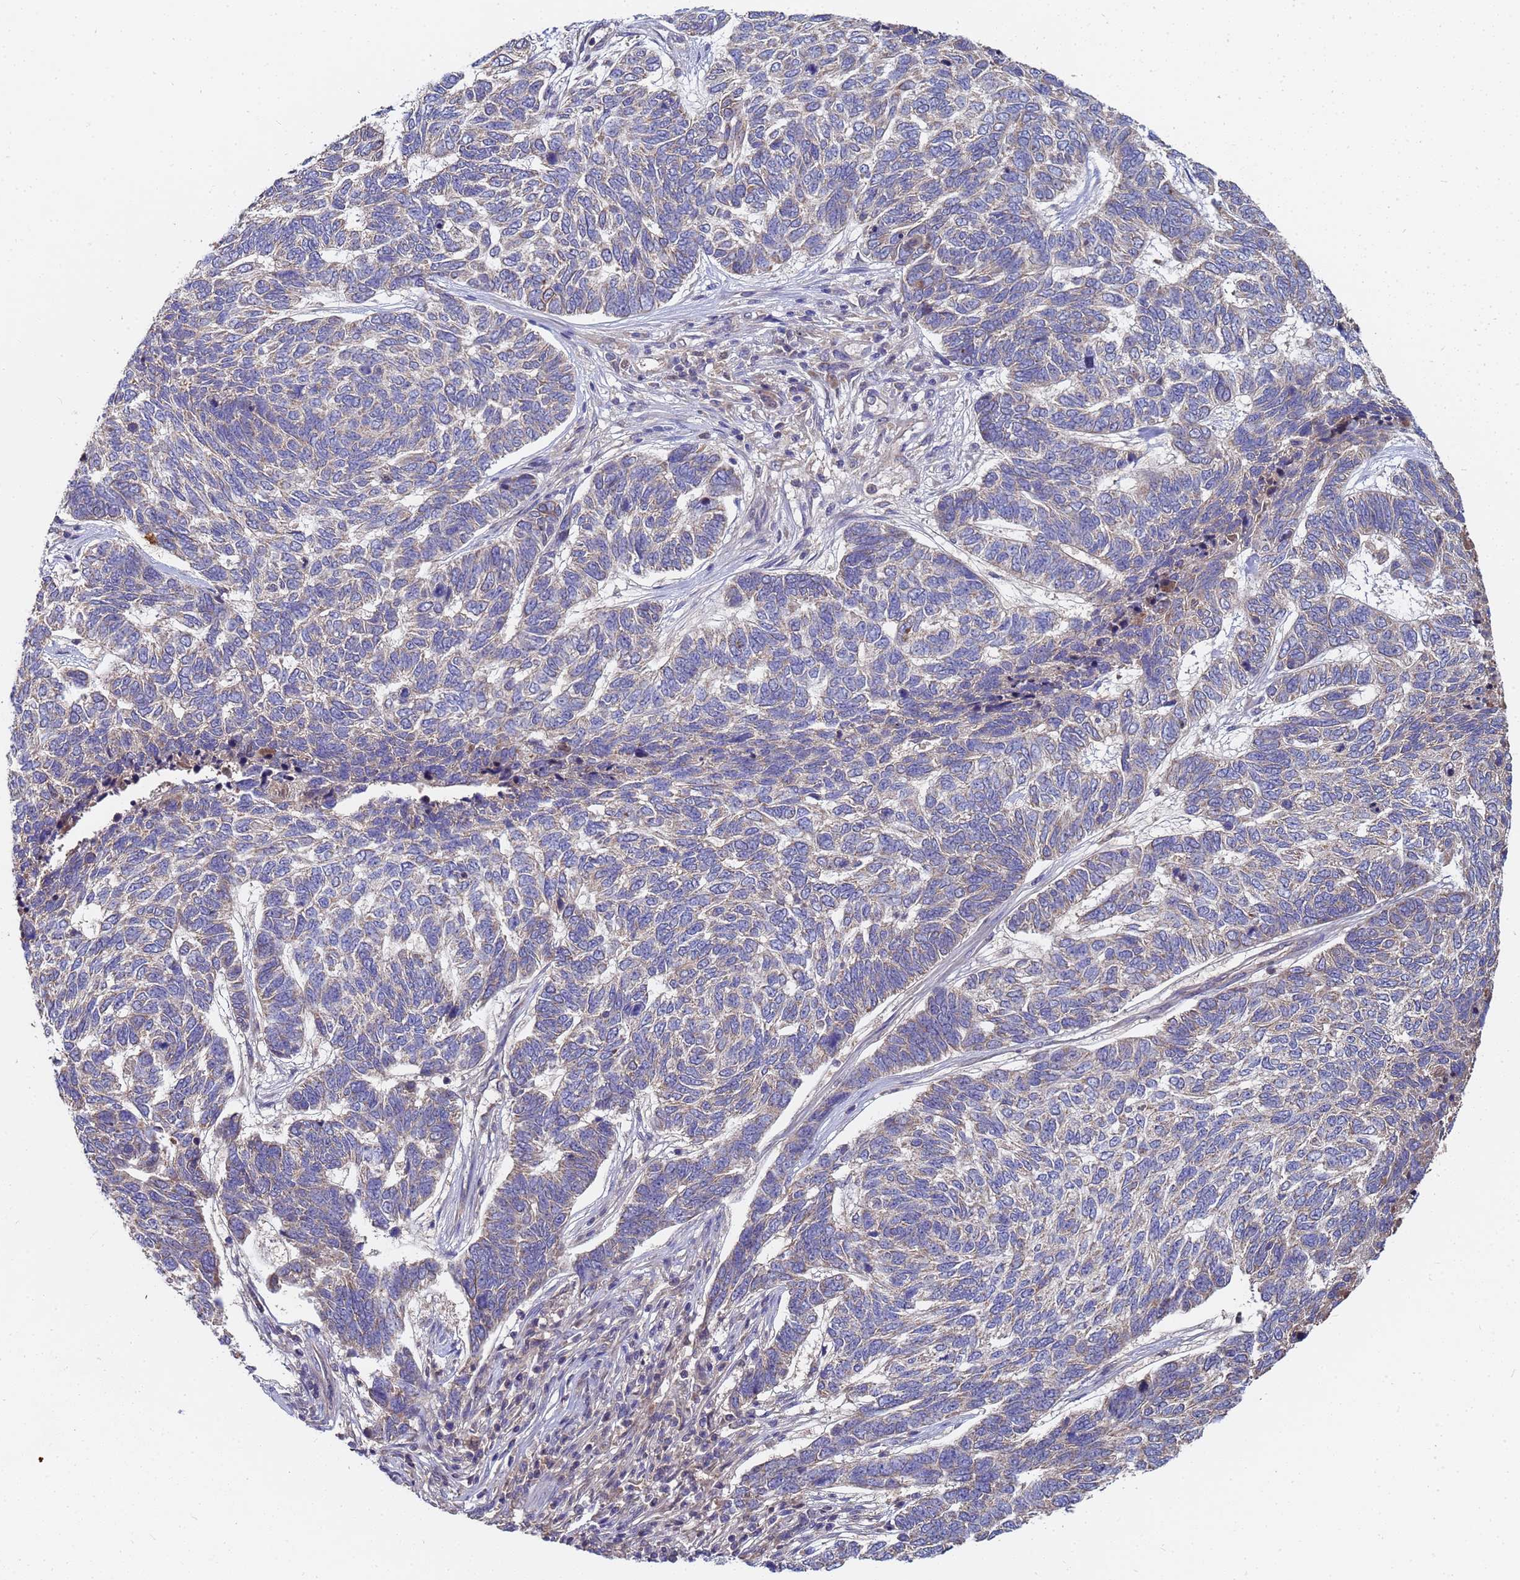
{"staining": {"intensity": "negative", "quantity": "none", "location": "none"}, "tissue": "skin cancer", "cell_type": "Tumor cells", "image_type": "cancer", "snomed": [{"axis": "morphology", "description": "Basal cell carcinoma"}, {"axis": "topography", "description": "Skin"}], "caption": "Photomicrograph shows no protein staining in tumor cells of skin basal cell carcinoma tissue.", "gene": "C5orf34", "patient": {"sex": "female", "age": 65}}